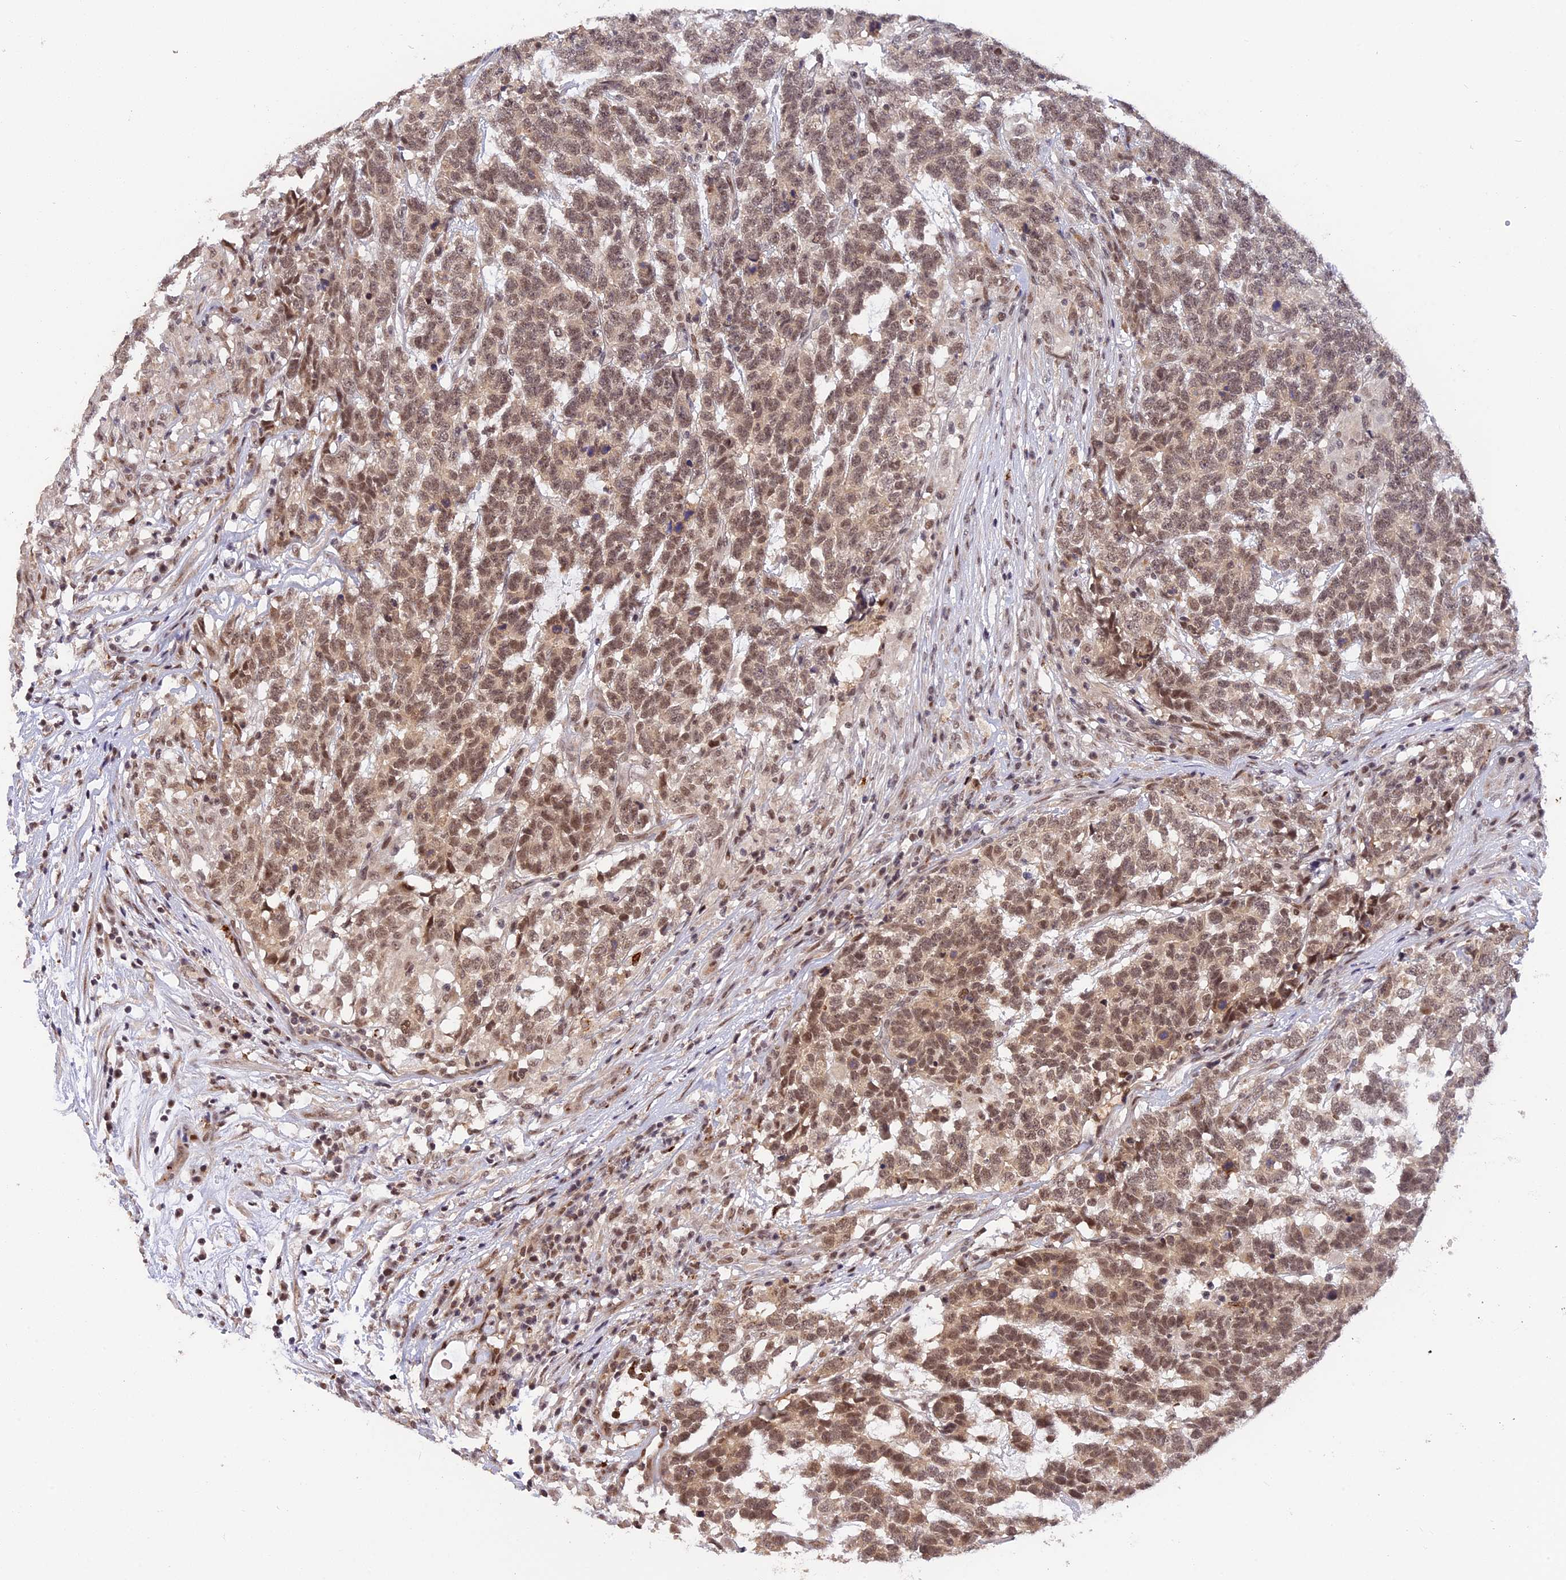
{"staining": {"intensity": "moderate", "quantity": ">75%", "location": "nuclear"}, "tissue": "testis cancer", "cell_type": "Tumor cells", "image_type": "cancer", "snomed": [{"axis": "morphology", "description": "Carcinoma, Embryonal, NOS"}, {"axis": "topography", "description": "Testis"}], "caption": "A brown stain shows moderate nuclear staining of a protein in human testis embryonal carcinoma tumor cells.", "gene": "POLR2C", "patient": {"sex": "male", "age": 26}}